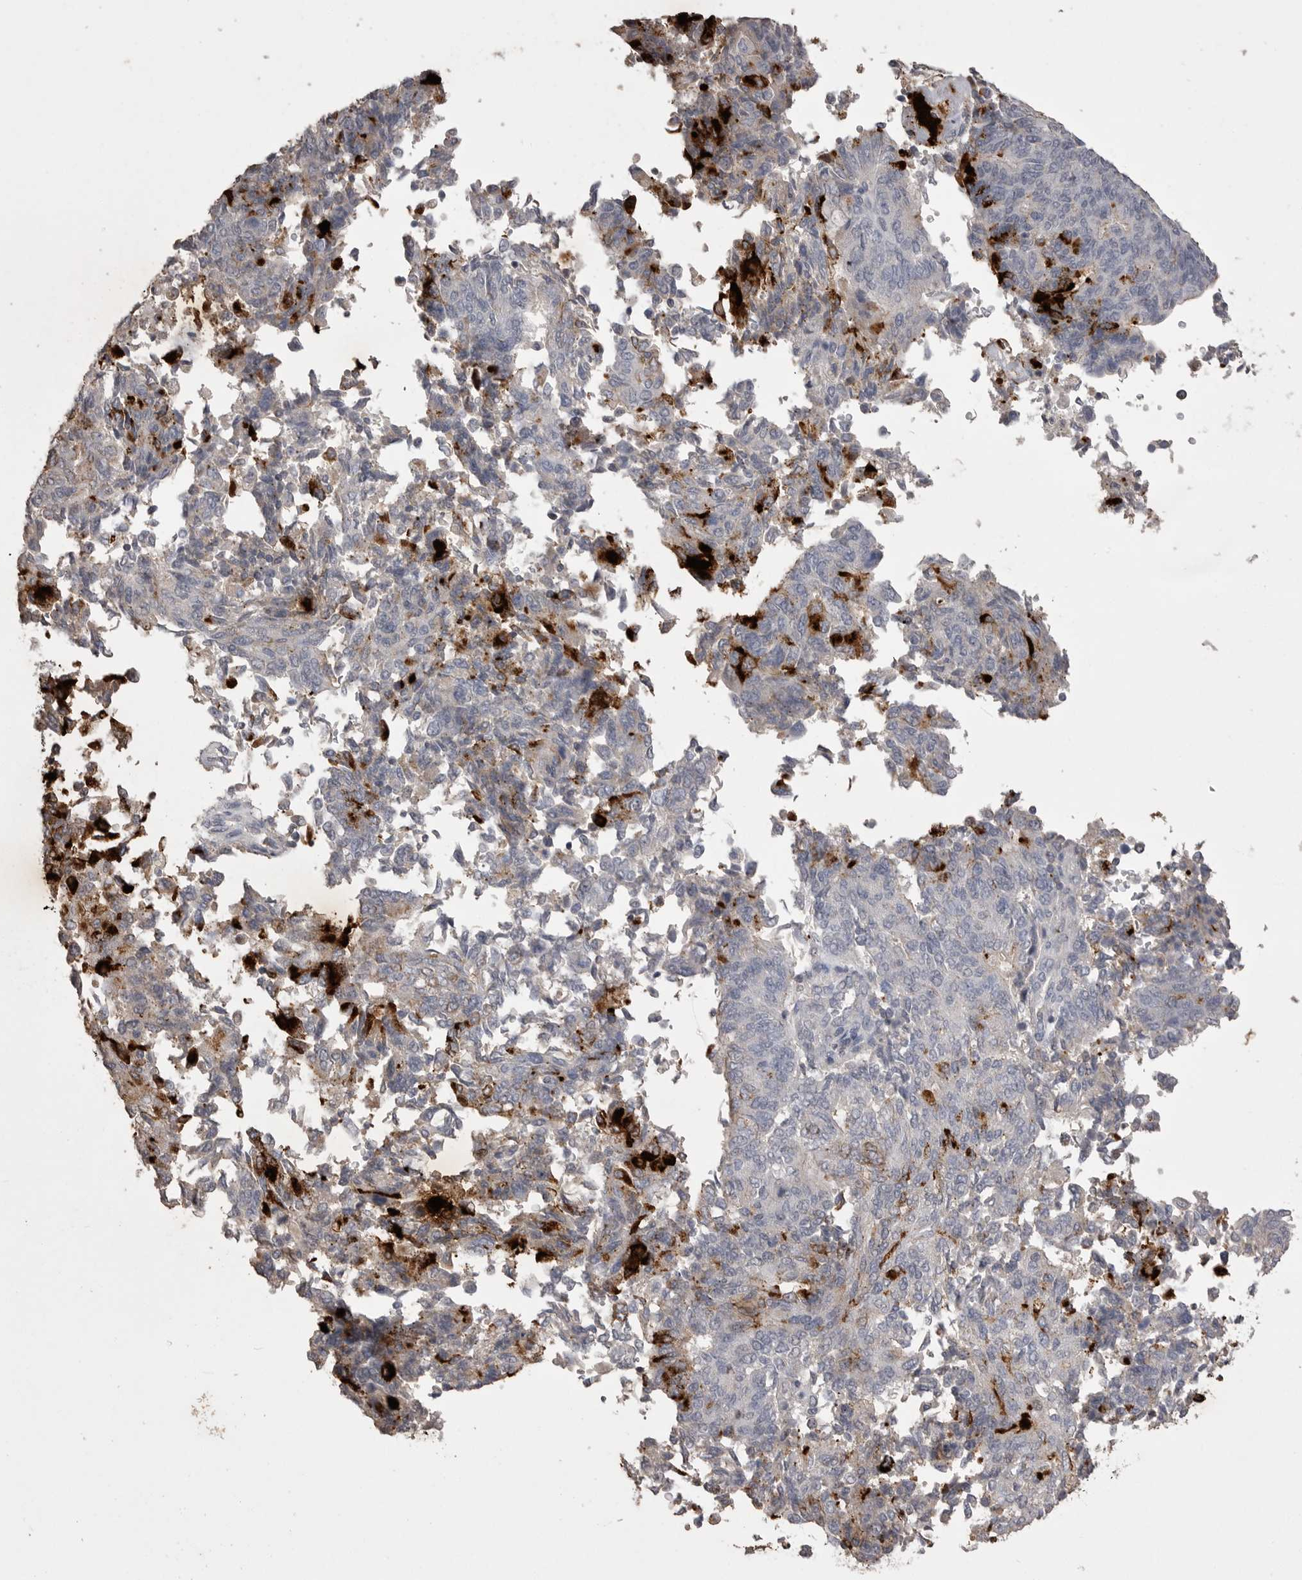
{"staining": {"intensity": "moderate", "quantity": "<25%", "location": "cytoplasmic/membranous"}, "tissue": "endometrial cancer", "cell_type": "Tumor cells", "image_type": "cancer", "snomed": [{"axis": "morphology", "description": "Adenocarcinoma, NOS"}, {"axis": "topography", "description": "Endometrium"}], "caption": "Brown immunohistochemical staining in endometrial cancer (adenocarcinoma) exhibits moderate cytoplasmic/membranous staining in about <25% of tumor cells.", "gene": "MMP7", "patient": {"sex": "female", "age": 80}}